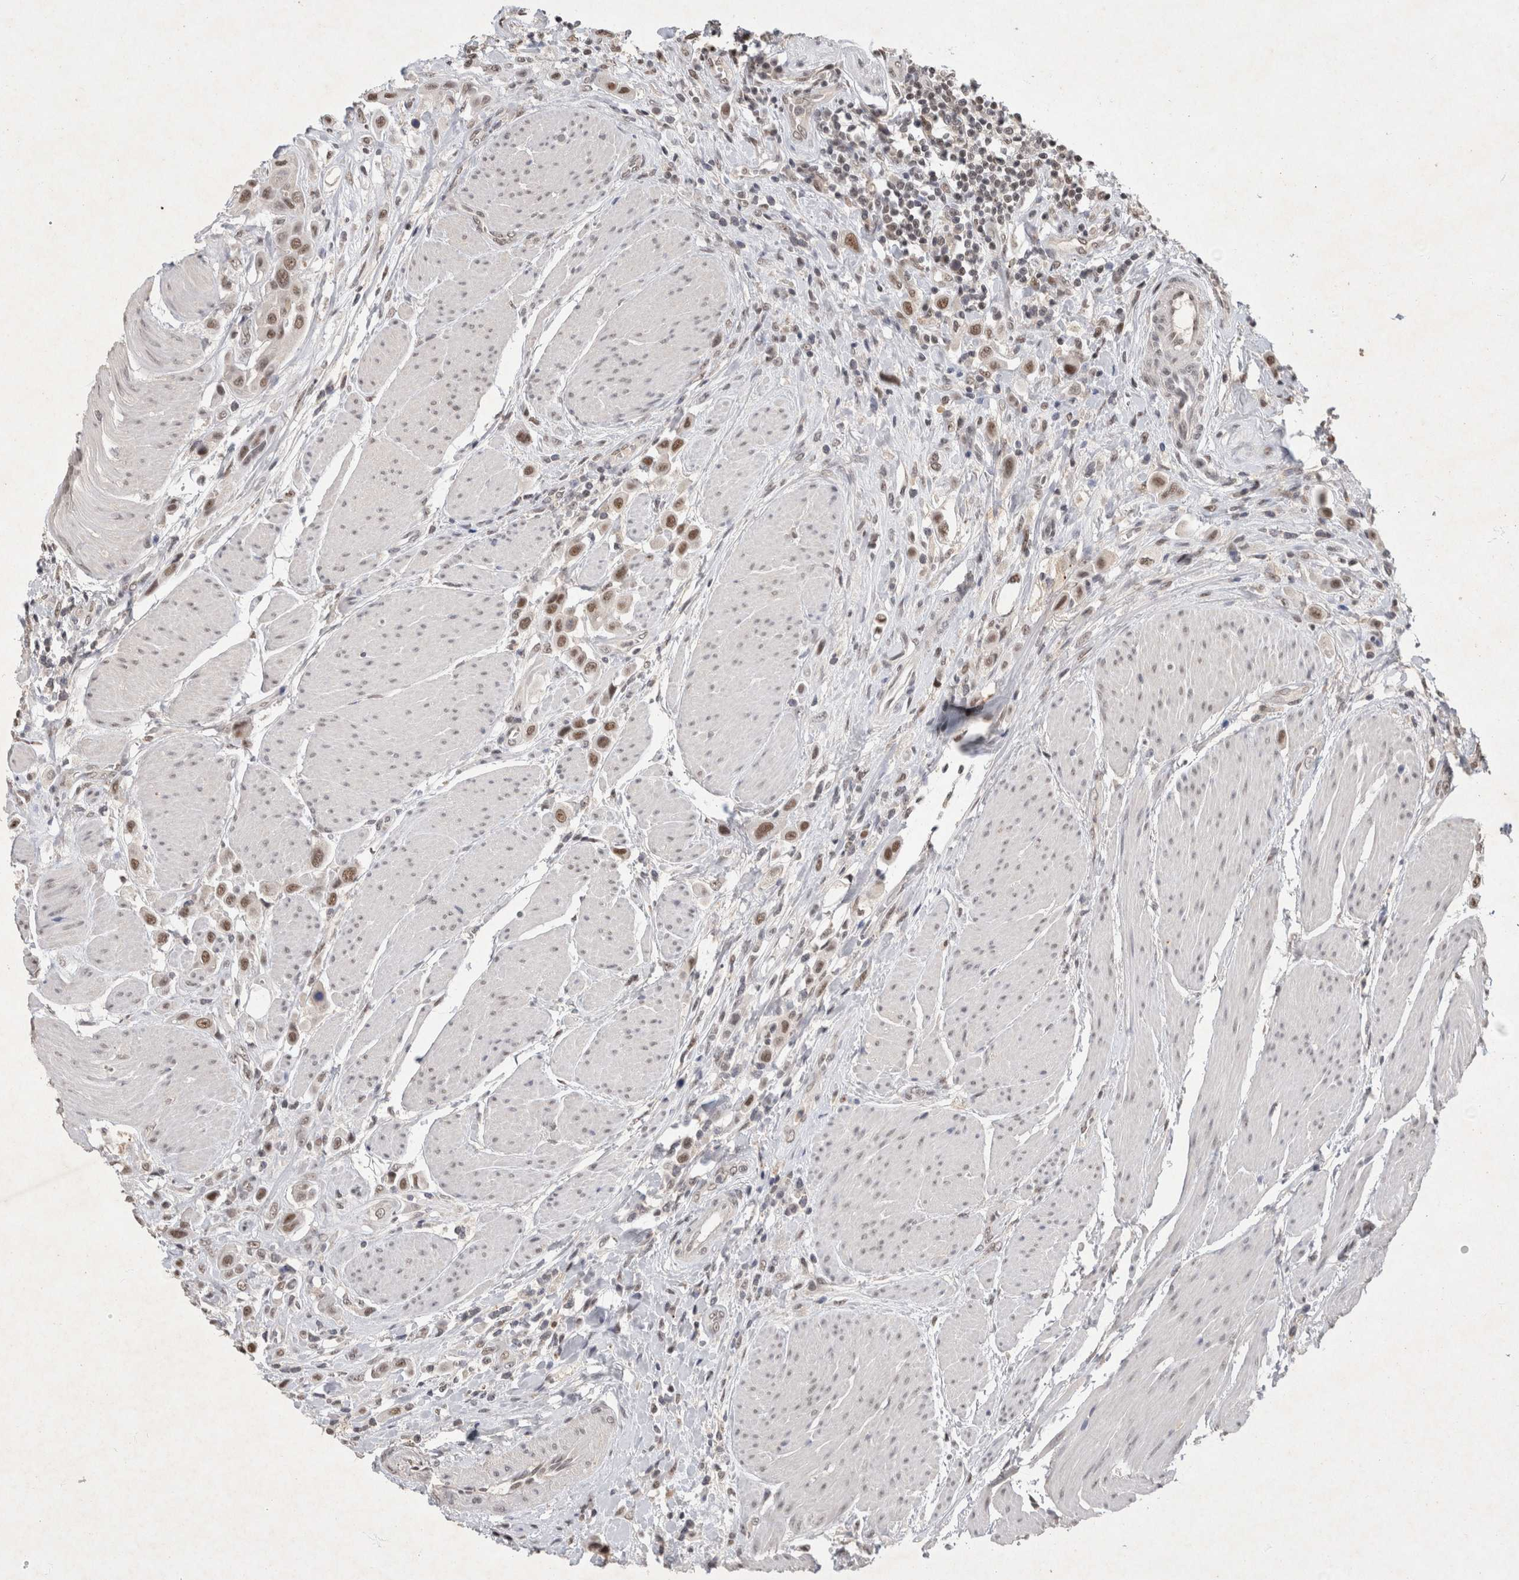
{"staining": {"intensity": "weak", "quantity": ">75%", "location": "nuclear"}, "tissue": "urothelial cancer", "cell_type": "Tumor cells", "image_type": "cancer", "snomed": [{"axis": "morphology", "description": "Urothelial carcinoma, High grade"}, {"axis": "topography", "description": "Urinary bladder"}], "caption": "Tumor cells display low levels of weak nuclear positivity in about >75% of cells in urothelial cancer.", "gene": "XRCC5", "patient": {"sex": "male", "age": 50}}